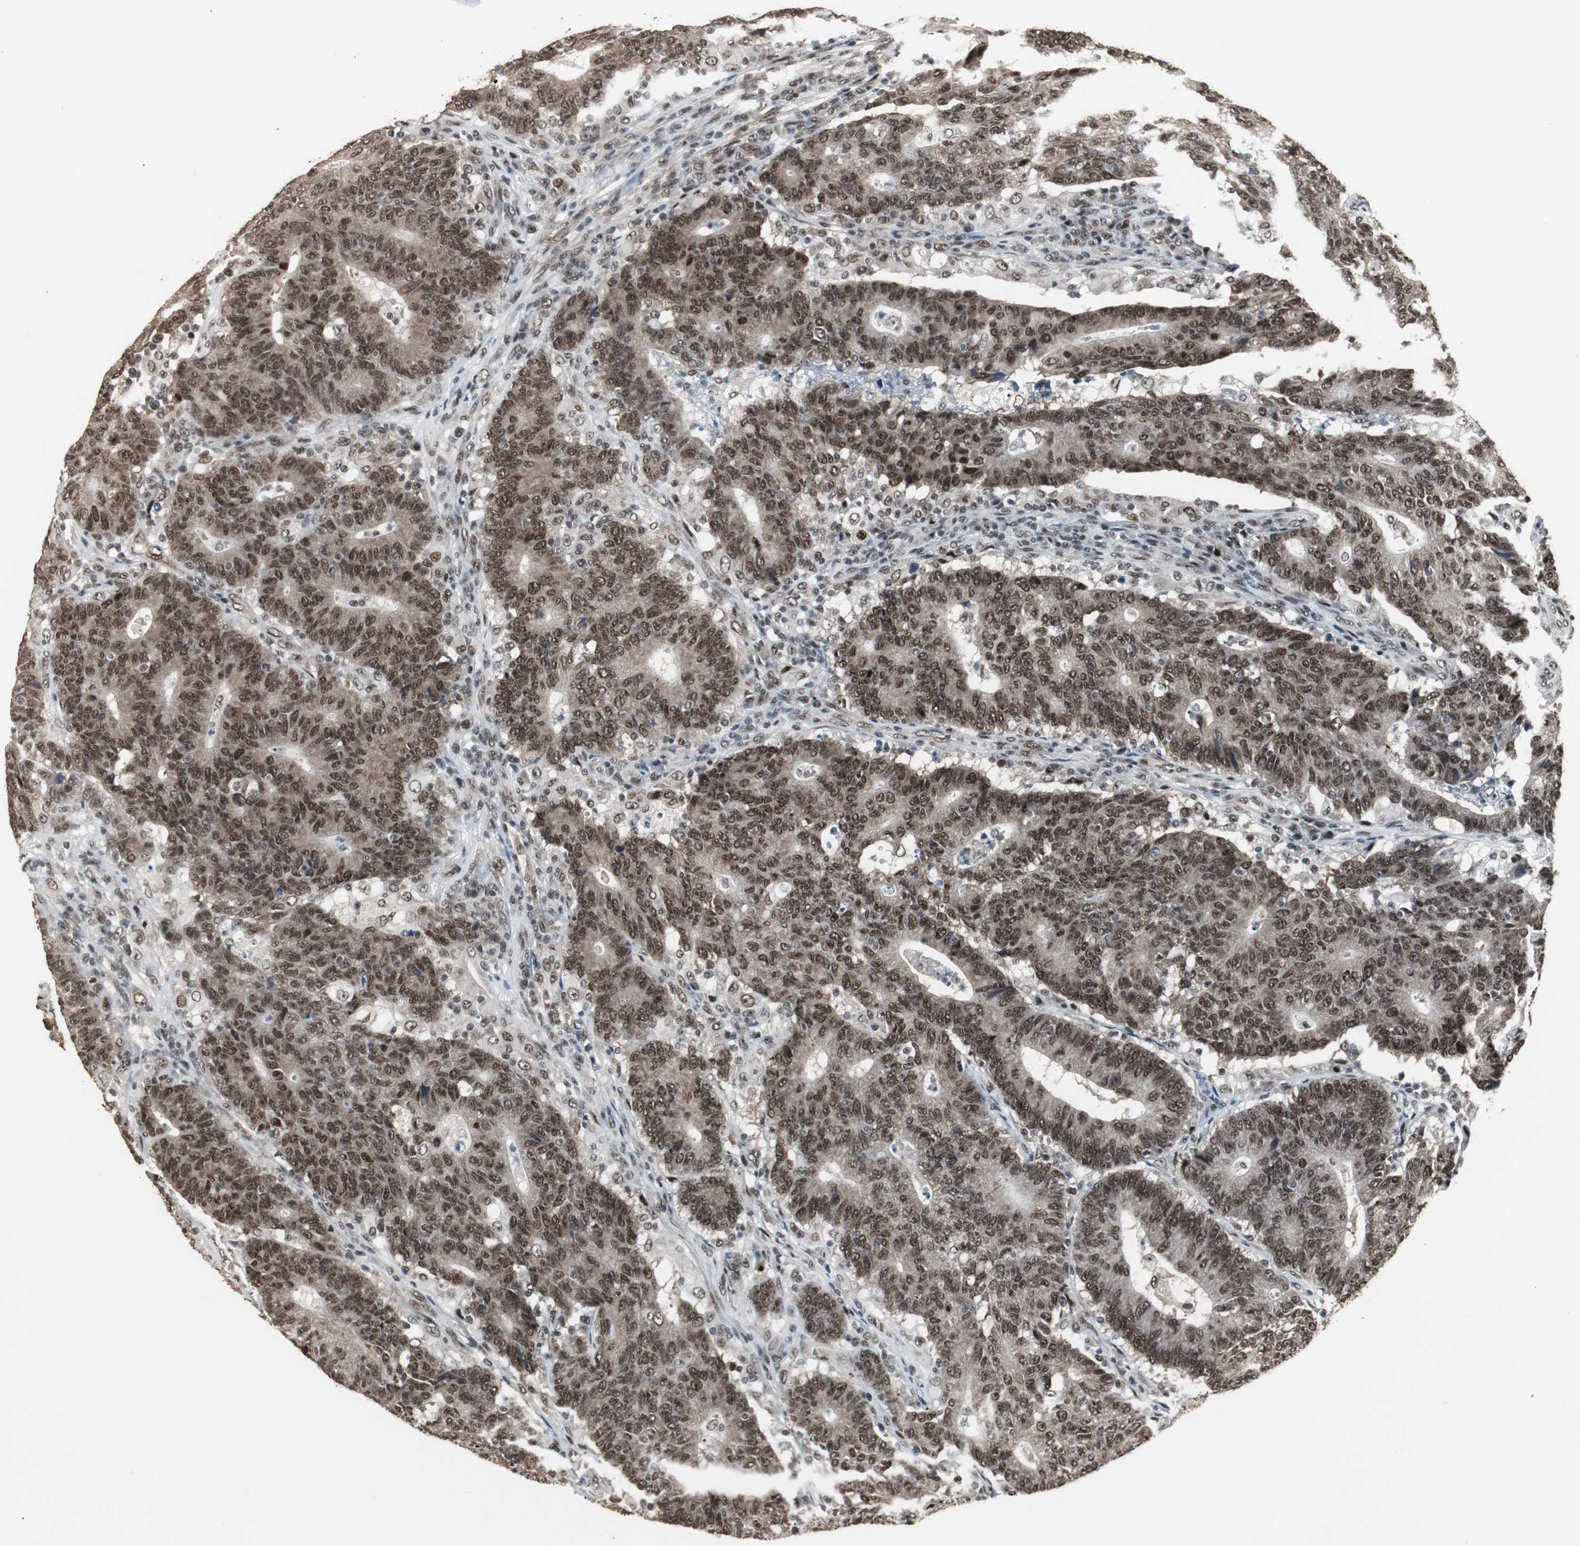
{"staining": {"intensity": "strong", "quantity": ">75%", "location": "cytoplasmic/membranous,nuclear"}, "tissue": "colorectal cancer", "cell_type": "Tumor cells", "image_type": "cancer", "snomed": [{"axis": "morphology", "description": "Normal tissue, NOS"}, {"axis": "morphology", "description": "Adenocarcinoma, NOS"}, {"axis": "topography", "description": "Colon"}], "caption": "Immunohistochemical staining of colorectal adenocarcinoma displays high levels of strong cytoplasmic/membranous and nuclear staining in about >75% of tumor cells.", "gene": "TAF5", "patient": {"sex": "female", "age": 75}}